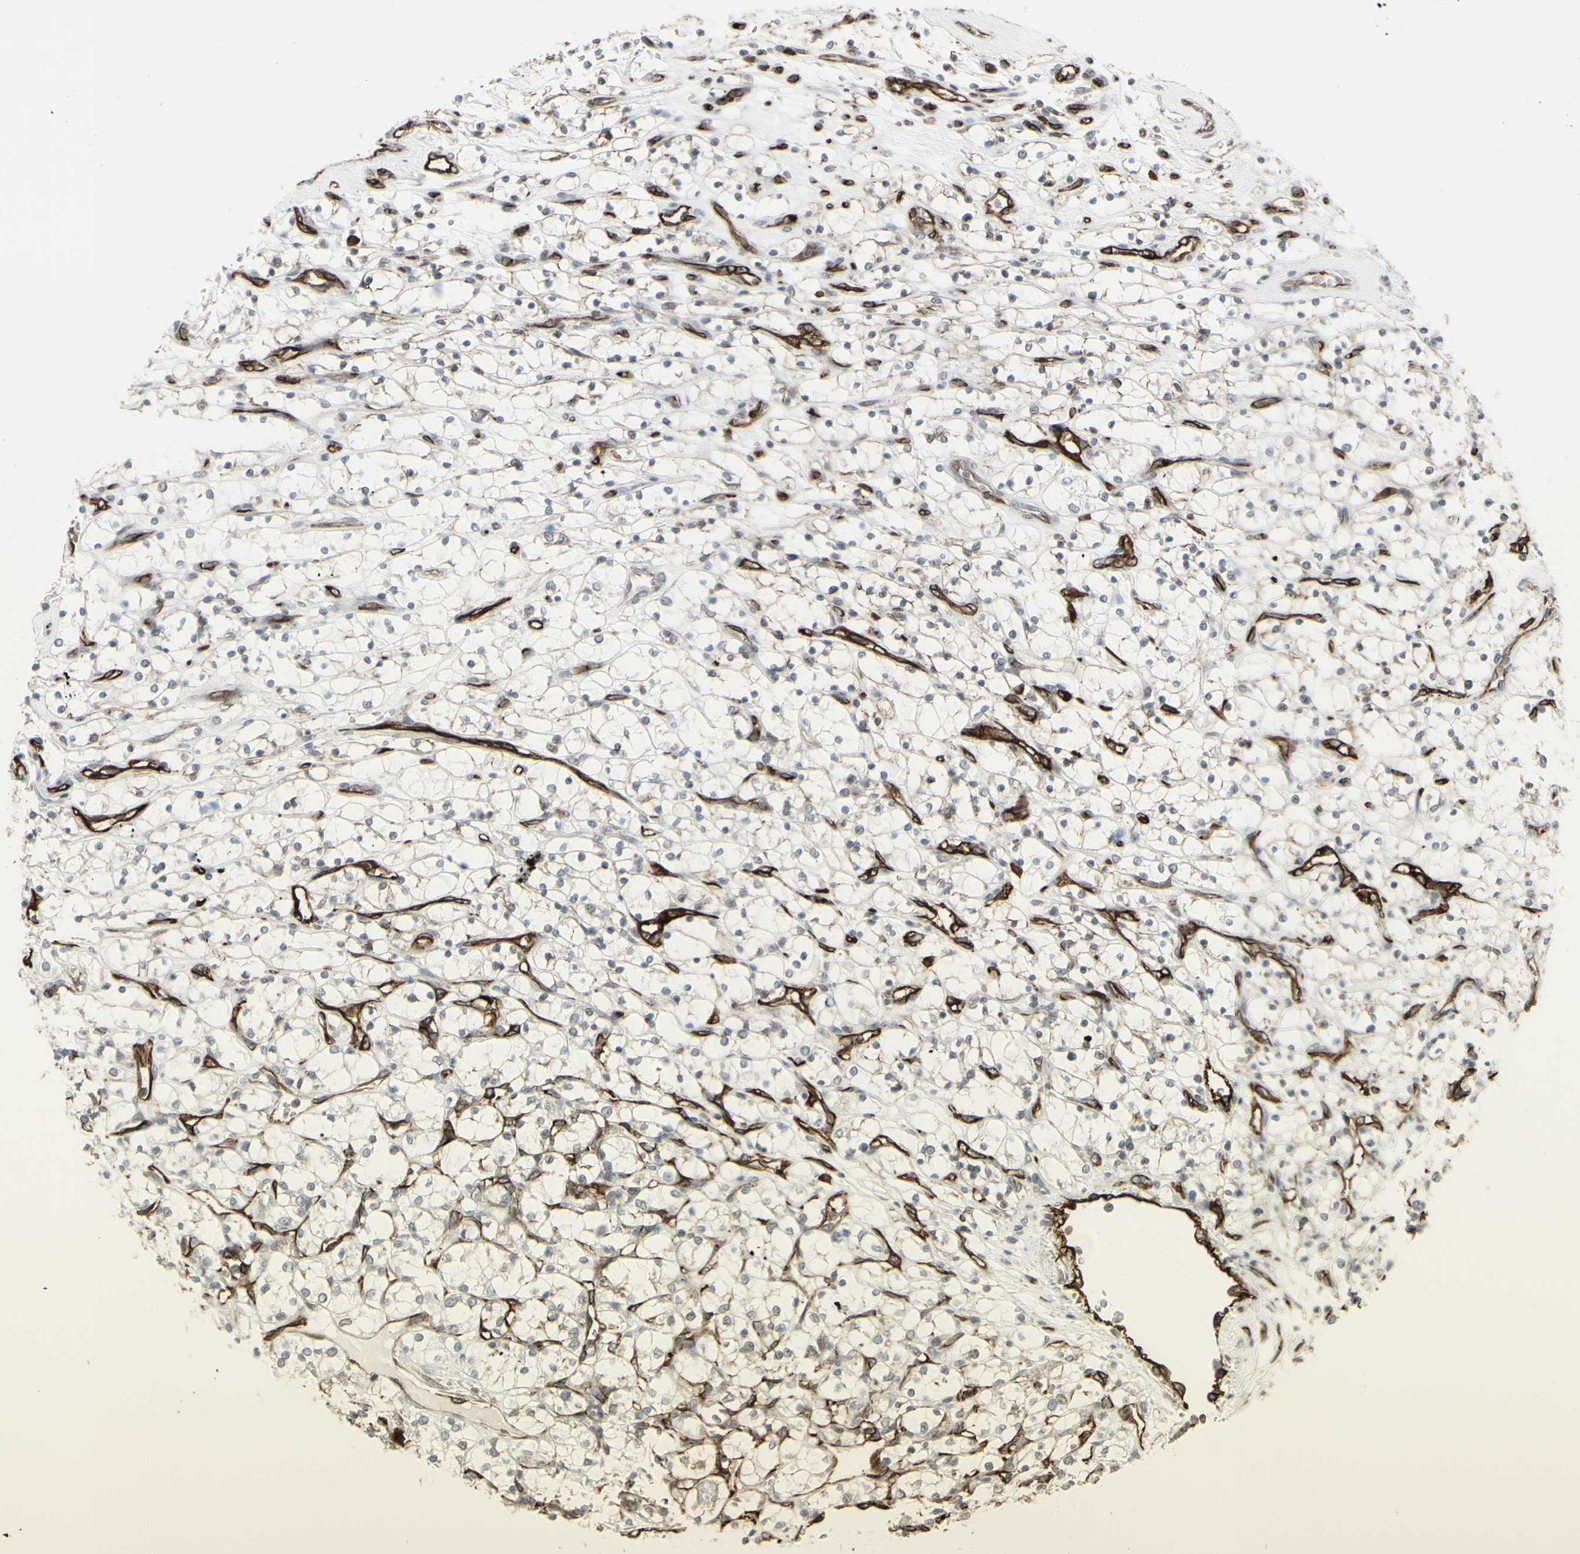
{"staining": {"intensity": "negative", "quantity": "none", "location": "none"}, "tissue": "renal cancer", "cell_type": "Tumor cells", "image_type": "cancer", "snomed": [{"axis": "morphology", "description": "Adenocarcinoma, NOS"}, {"axis": "topography", "description": "Kidney"}], "caption": "Immunohistochemistry (IHC) photomicrograph of neoplastic tissue: adenocarcinoma (renal) stained with DAB displays no significant protein staining in tumor cells.", "gene": "DTX3L", "patient": {"sex": "female", "age": 69}}